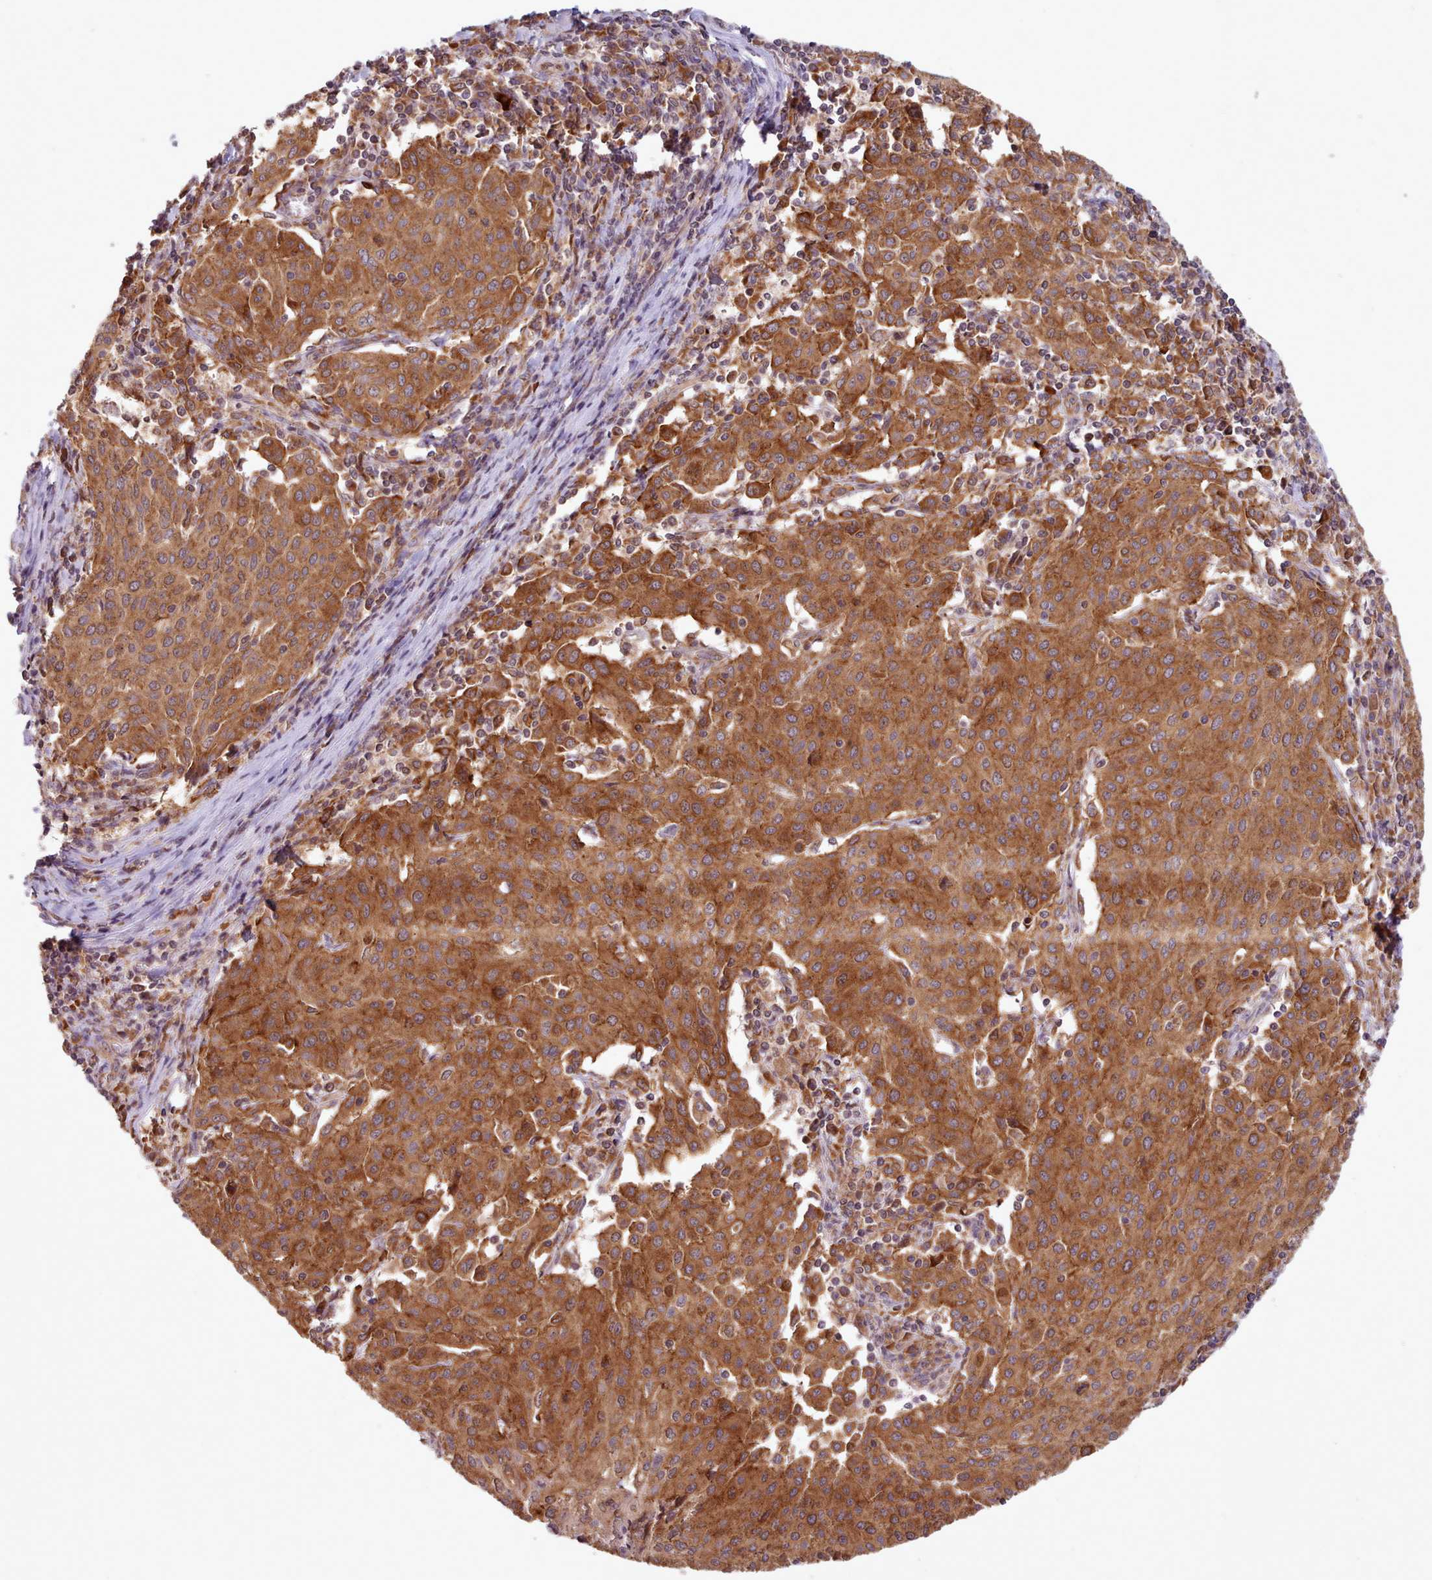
{"staining": {"intensity": "strong", "quantity": ">75%", "location": "cytoplasmic/membranous"}, "tissue": "cervical cancer", "cell_type": "Tumor cells", "image_type": "cancer", "snomed": [{"axis": "morphology", "description": "Squamous cell carcinoma, NOS"}, {"axis": "topography", "description": "Cervix"}], "caption": "There is high levels of strong cytoplasmic/membranous expression in tumor cells of cervical cancer (squamous cell carcinoma), as demonstrated by immunohistochemical staining (brown color).", "gene": "CRYBG1", "patient": {"sex": "female", "age": 46}}